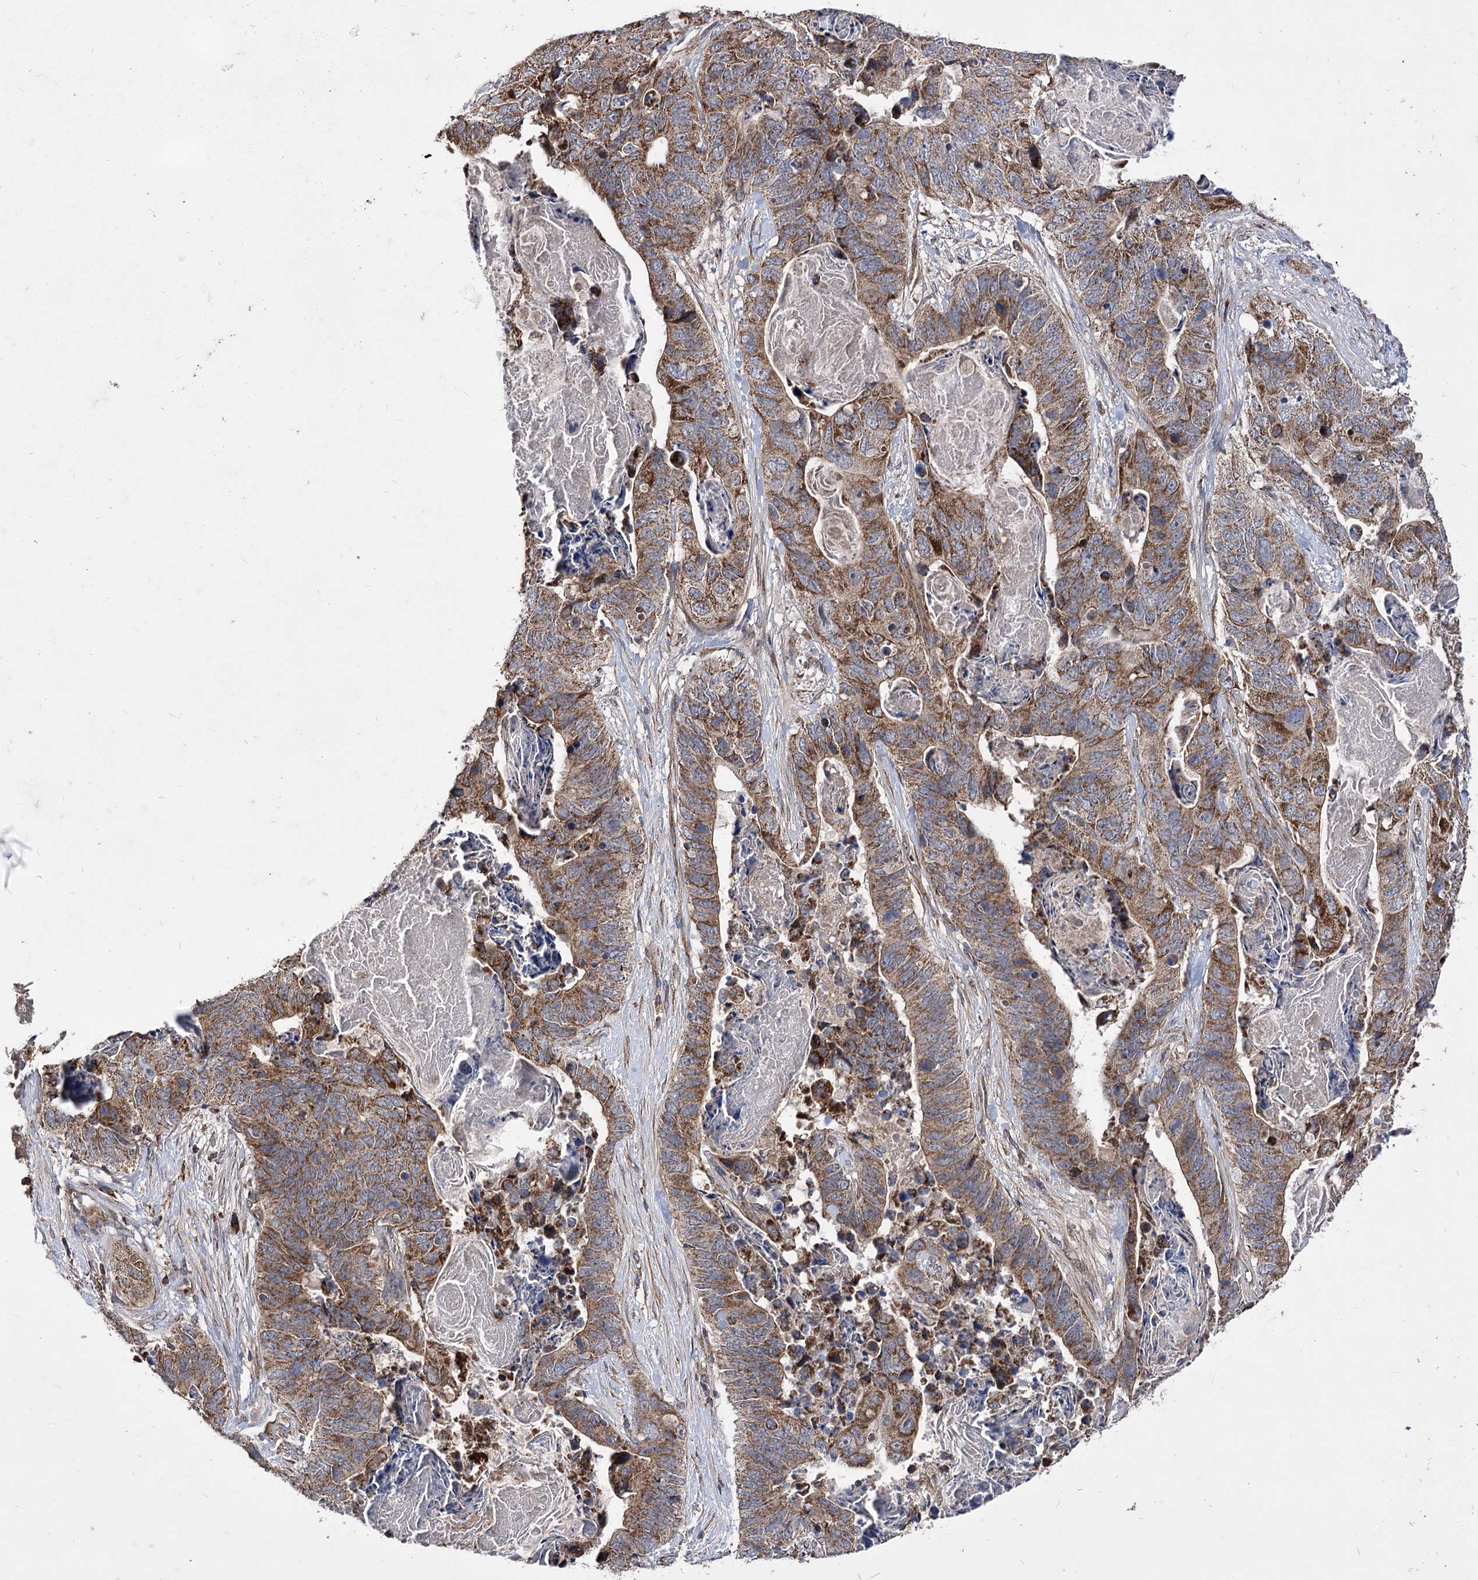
{"staining": {"intensity": "strong", "quantity": ">75%", "location": "cytoplasmic/membranous"}, "tissue": "stomach cancer", "cell_type": "Tumor cells", "image_type": "cancer", "snomed": [{"axis": "morphology", "description": "Adenocarcinoma, NOS"}, {"axis": "topography", "description": "Stomach"}], "caption": "Stomach cancer stained for a protein reveals strong cytoplasmic/membranous positivity in tumor cells.", "gene": "RASSF3", "patient": {"sex": "female", "age": 89}}